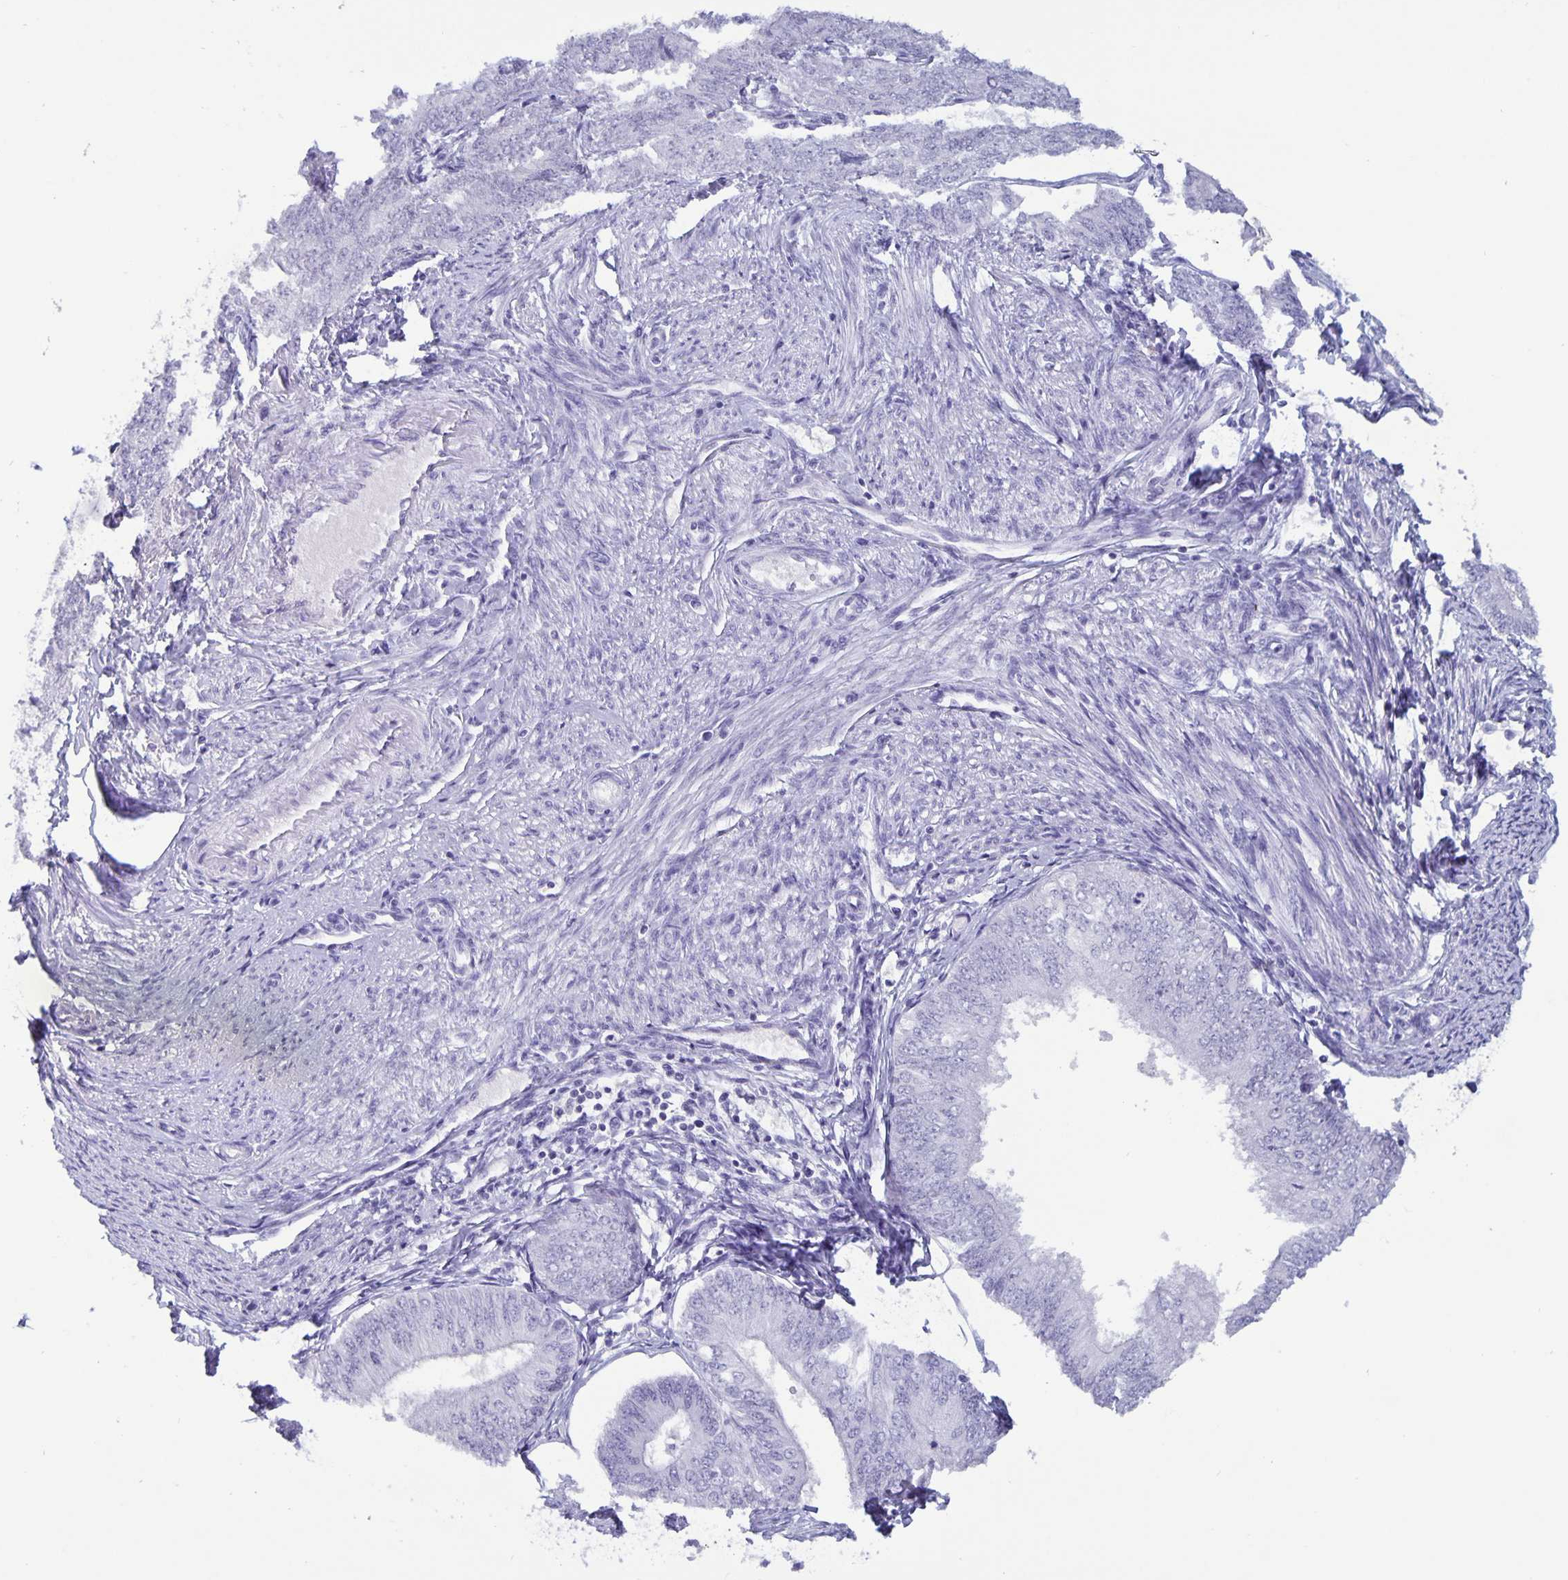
{"staining": {"intensity": "negative", "quantity": "none", "location": "none"}, "tissue": "endometrial cancer", "cell_type": "Tumor cells", "image_type": "cancer", "snomed": [{"axis": "morphology", "description": "Adenocarcinoma, NOS"}, {"axis": "topography", "description": "Endometrium"}], "caption": "Immunohistochemistry of human endometrial cancer reveals no staining in tumor cells.", "gene": "BPIFA3", "patient": {"sex": "female", "age": 58}}